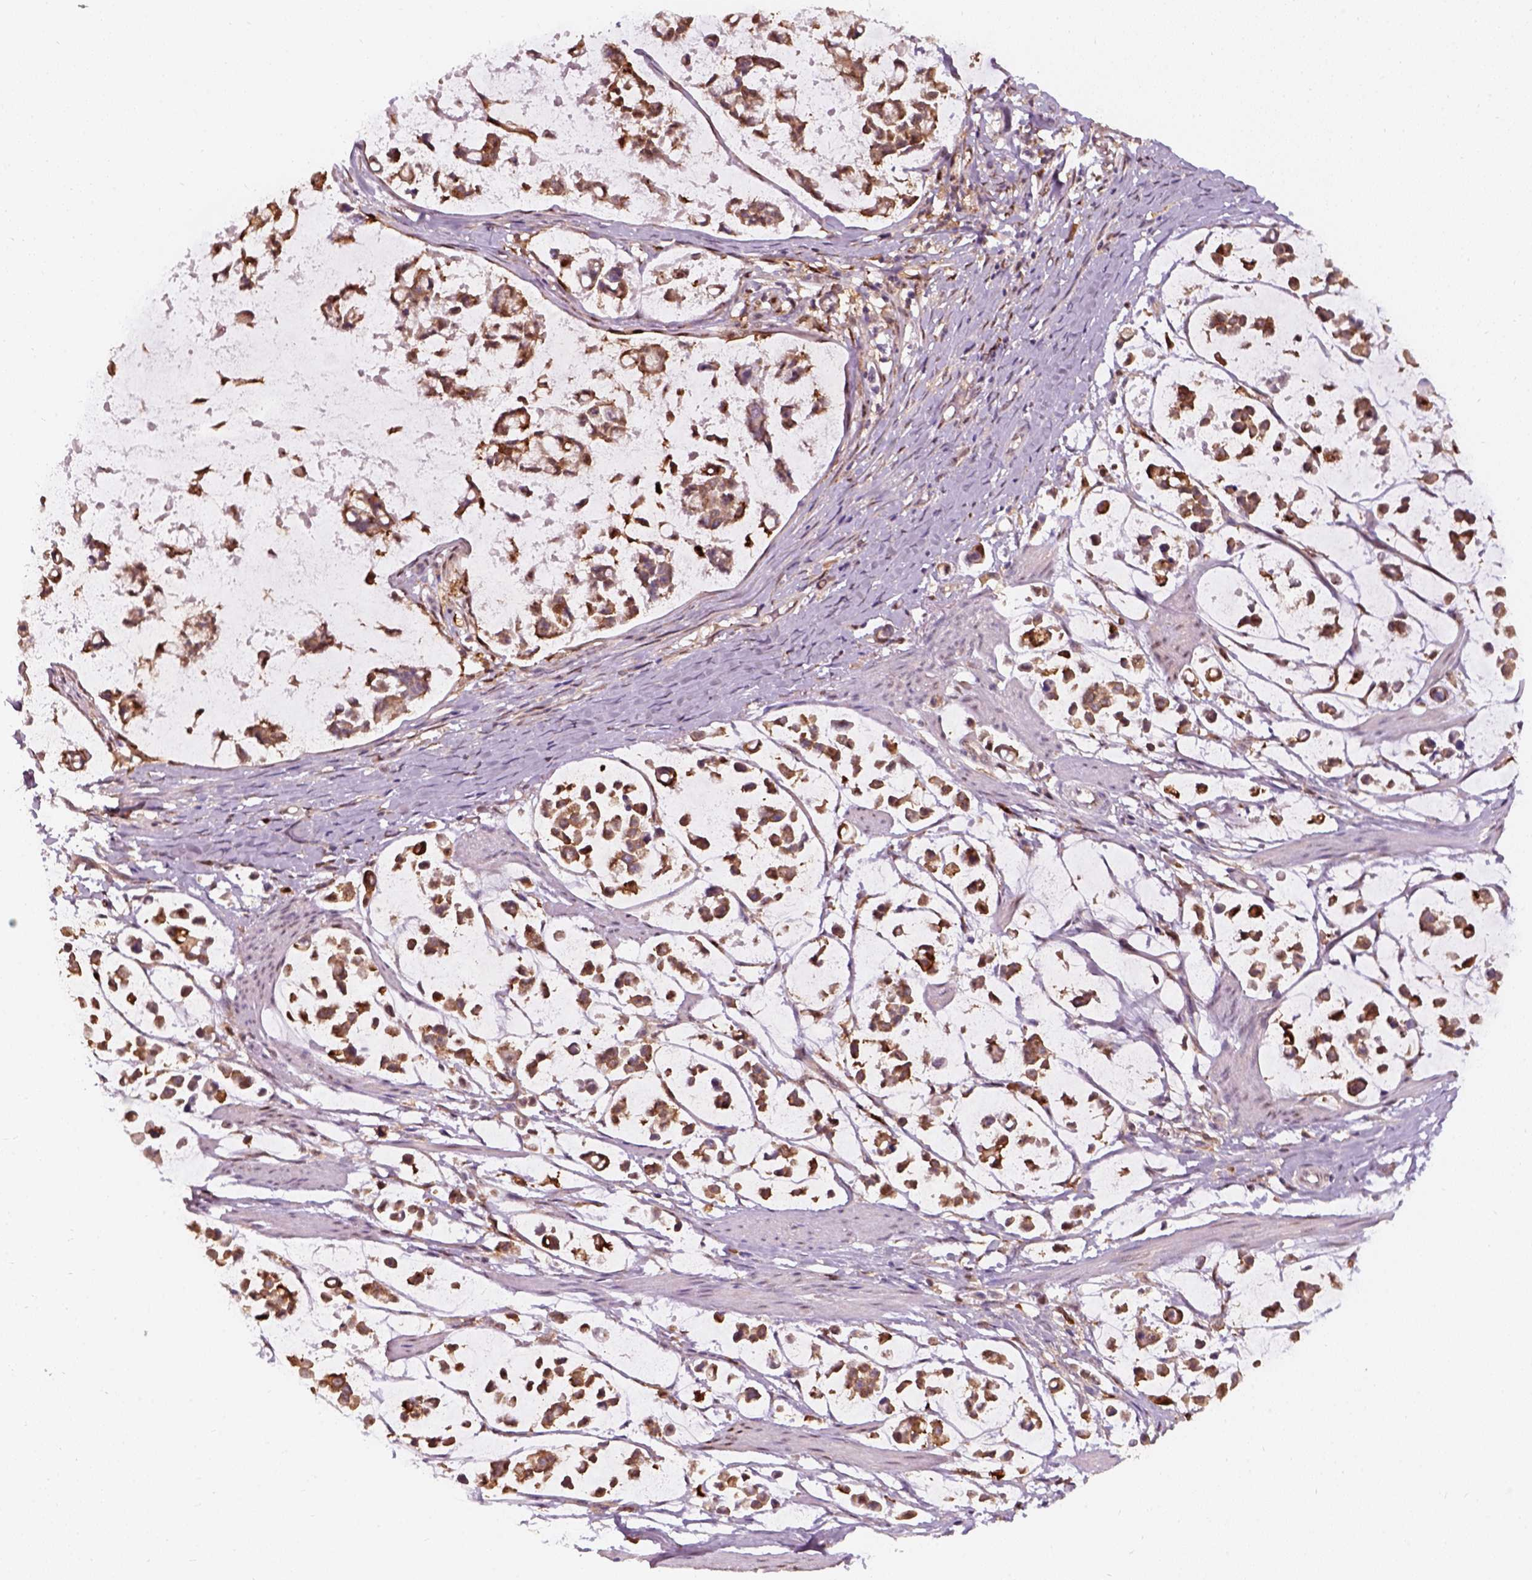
{"staining": {"intensity": "strong", "quantity": ">75%", "location": "cytoplasmic/membranous"}, "tissue": "stomach cancer", "cell_type": "Tumor cells", "image_type": "cancer", "snomed": [{"axis": "morphology", "description": "Adenocarcinoma, NOS"}, {"axis": "topography", "description": "Stomach"}], "caption": "Human adenocarcinoma (stomach) stained with a brown dye displays strong cytoplasmic/membranous positive positivity in about >75% of tumor cells.", "gene": "SQSTM1", "patient": {"sex": "male", "age": 82}}